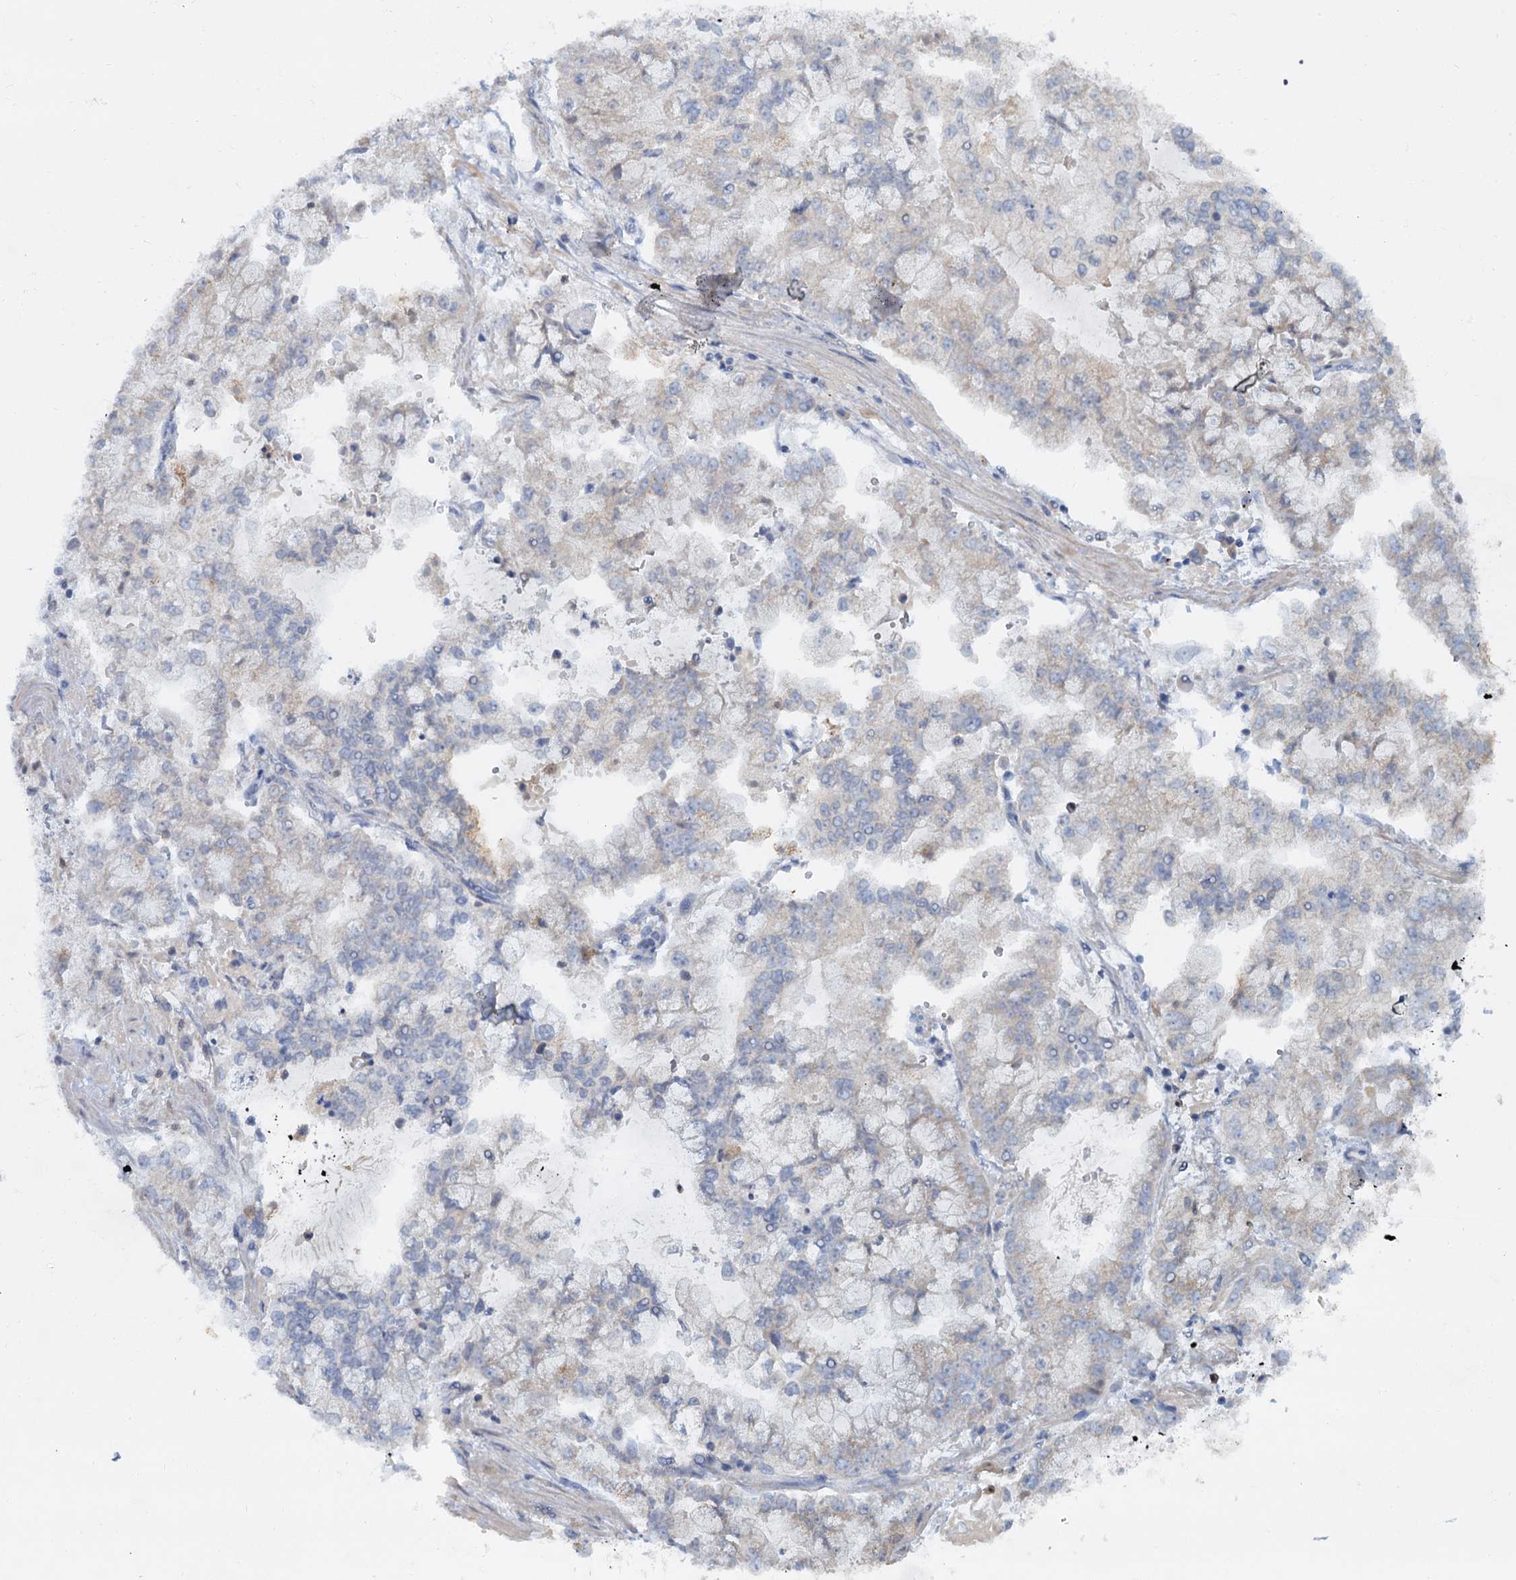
{"staining": {"intensity": "negative", "quantity": "none", "location": "none"}, "tissue": "stomach cancer", "cell_type": "Tumor cells", "image_type": "cancer", "snomed": [{"axis": "morphology", "description": "Adenocarcinoma, NOS"}, {"axis": "topography", "description": "Stomach"}], "caption": "Stomach adenocarcinoma was stained to show a protein in brown. There is no significant positivity in tumor cells.", "gene": "ACSM3", "patient": {"sex": "male", "age": 76}}